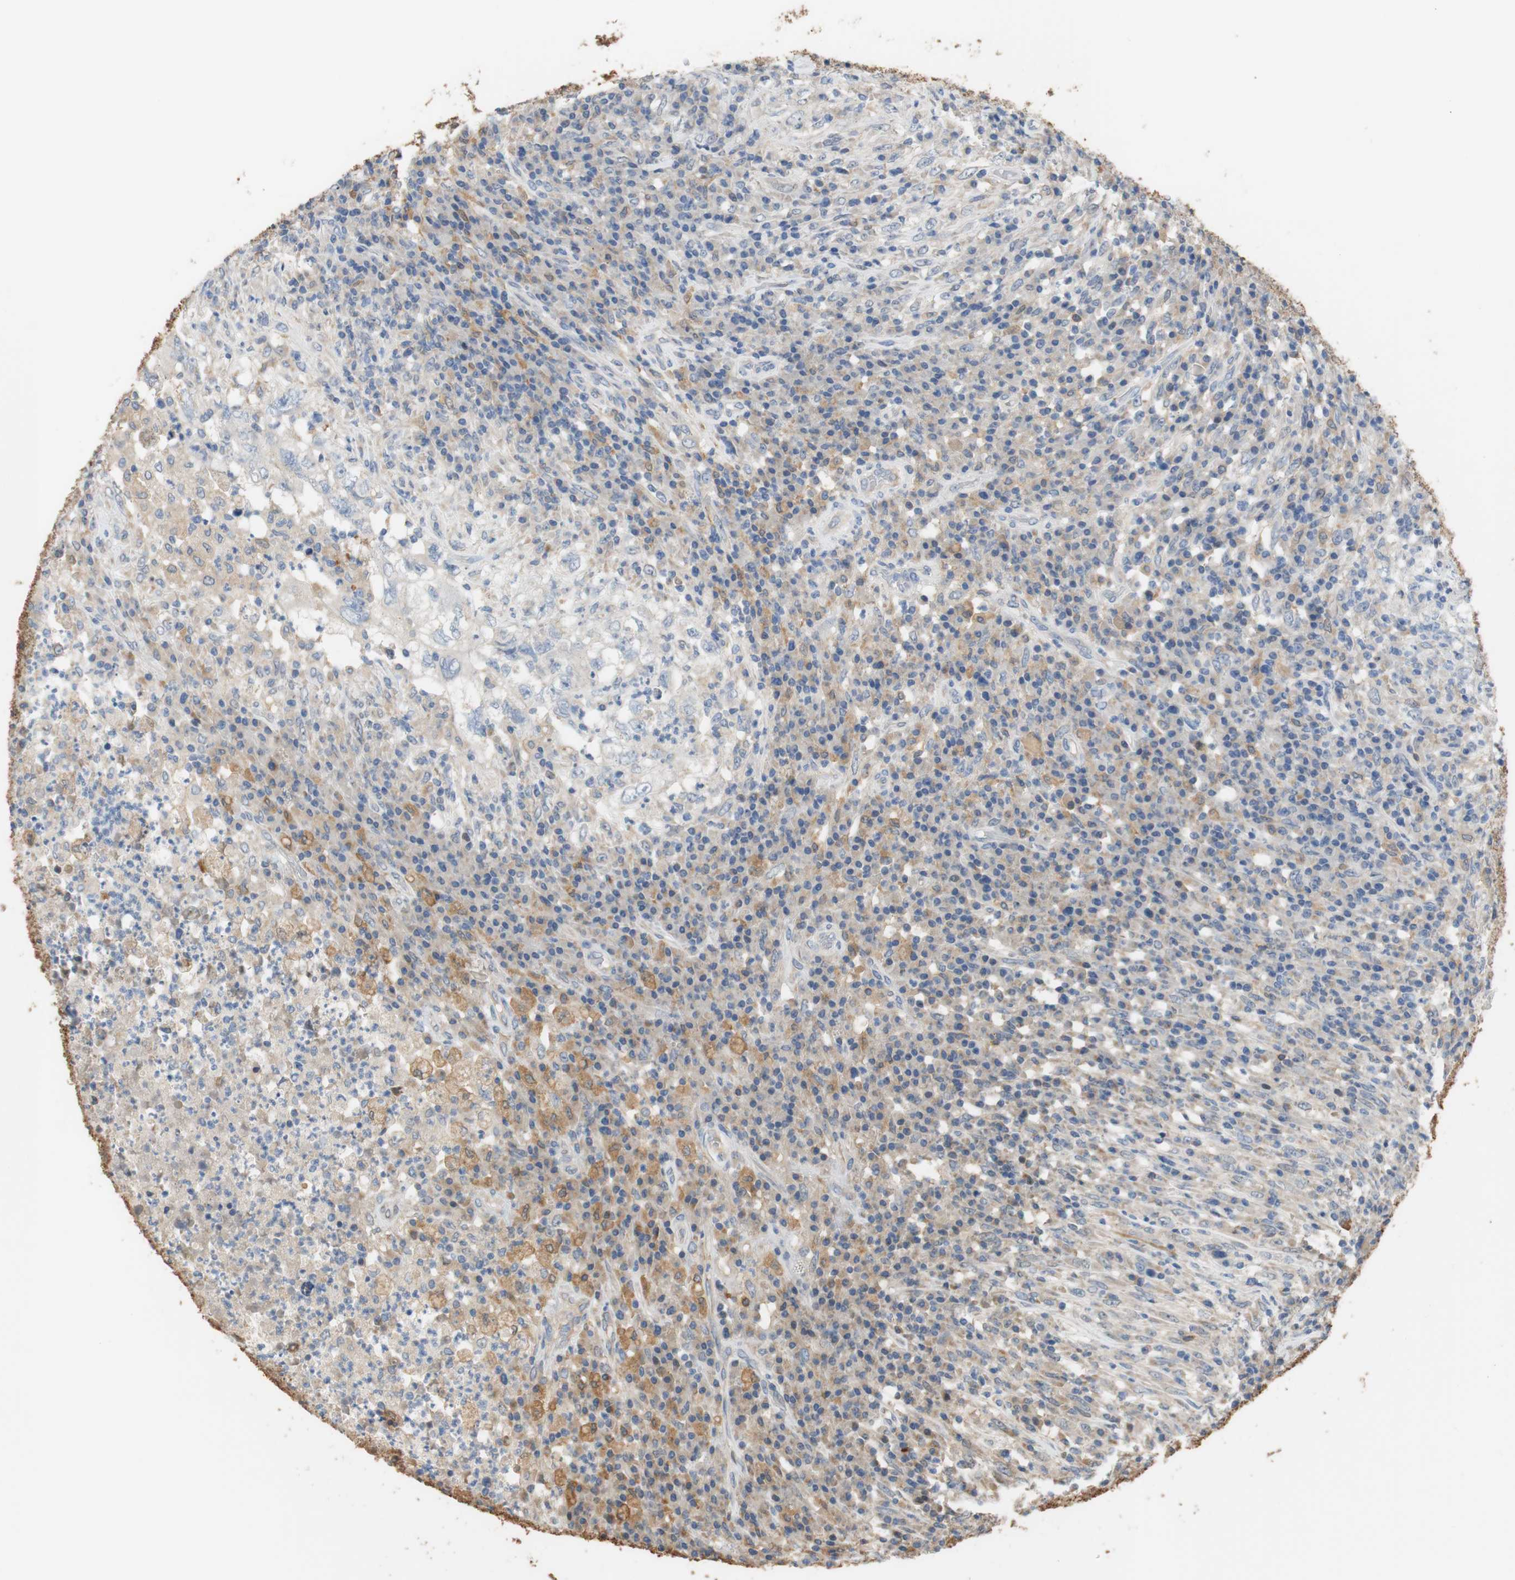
{"staining": {"intensity": "moderate", "quantity": "25%-75%", "location": "cytoplasmic/membranous"}, "tissue": "testis cancer", "cell_type": "Tumor cells", "image_type": "cancer", "snomed": [{"axis": "morphology", "description": "Necrosis, NOS"}, {"axis": "morphology", "description": "Carcinoma, Embryonal, NOS"}, {"axis": "topography", "description": "Testis"}], "caption": "Immunohistochemistry photomicrograph of human testis embryonal carcinoma stained for a protein (brown), which shows medium levels of moderate cytoplasmic/membranous staining in approximately 25%-75% of tumor cells.", "gene": "ALDH1A2", "patient": {"sex": "male", "age": 19}}